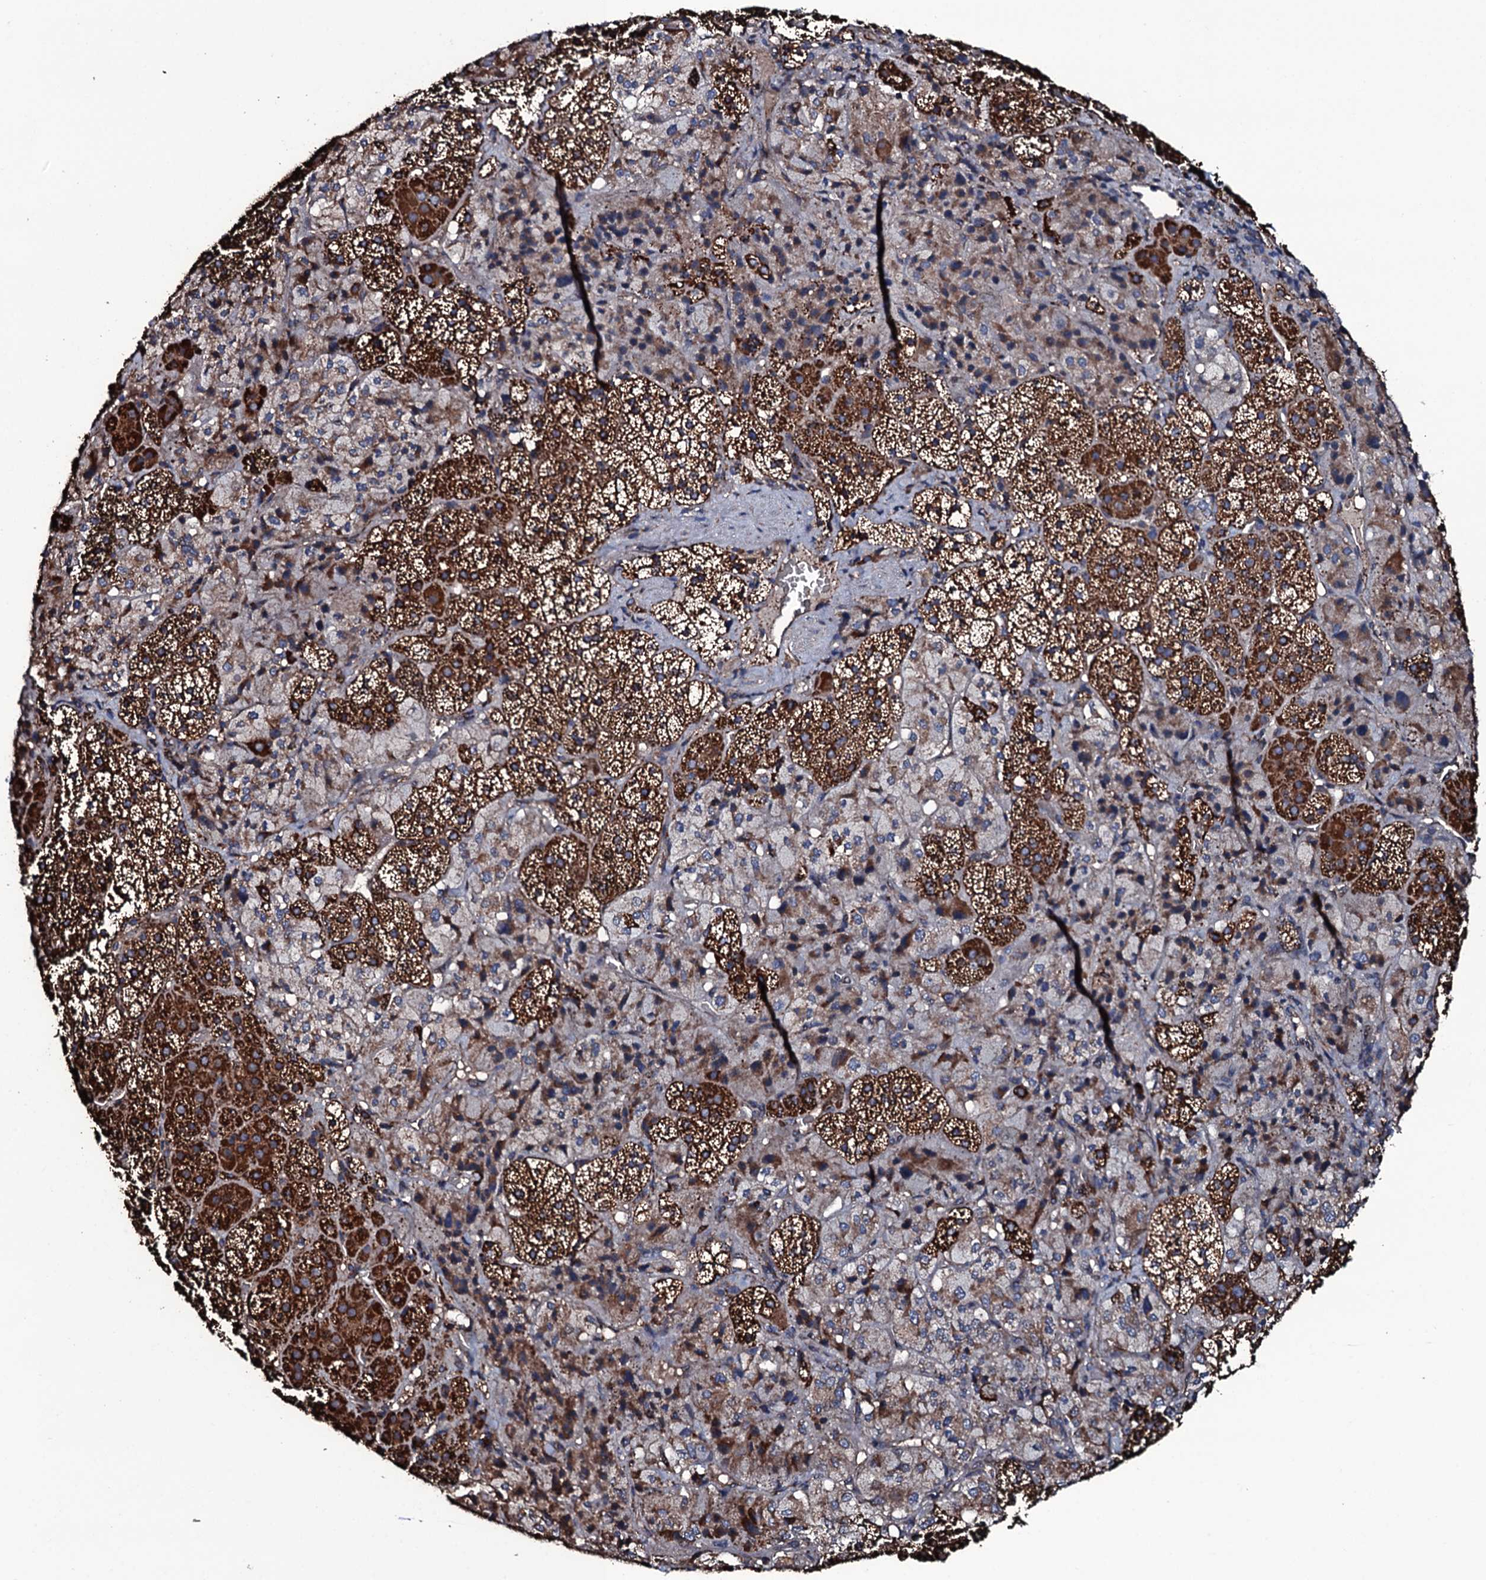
{"staining": {"intensity": "strong", "quantity": ">75%", "location": "cytoplasmic/membranous"}, "tissue": "adrenal gland", "cell_type": "Glandular cells", "image_type": "normal", "snomed": [{"axis": "morphology", "description": "Normal tissue, NOS"}, {"axis": "topography", "description": "Adrenal gland"}], "caption": "Immunohistochemical staining of unremarkable adrenal gland reveals high levels of strong cytoplasmic/membranous staining in about >75% of glandular cells.", "gene": "RAB12", "patient": {"sex": "female", "age": 44}}